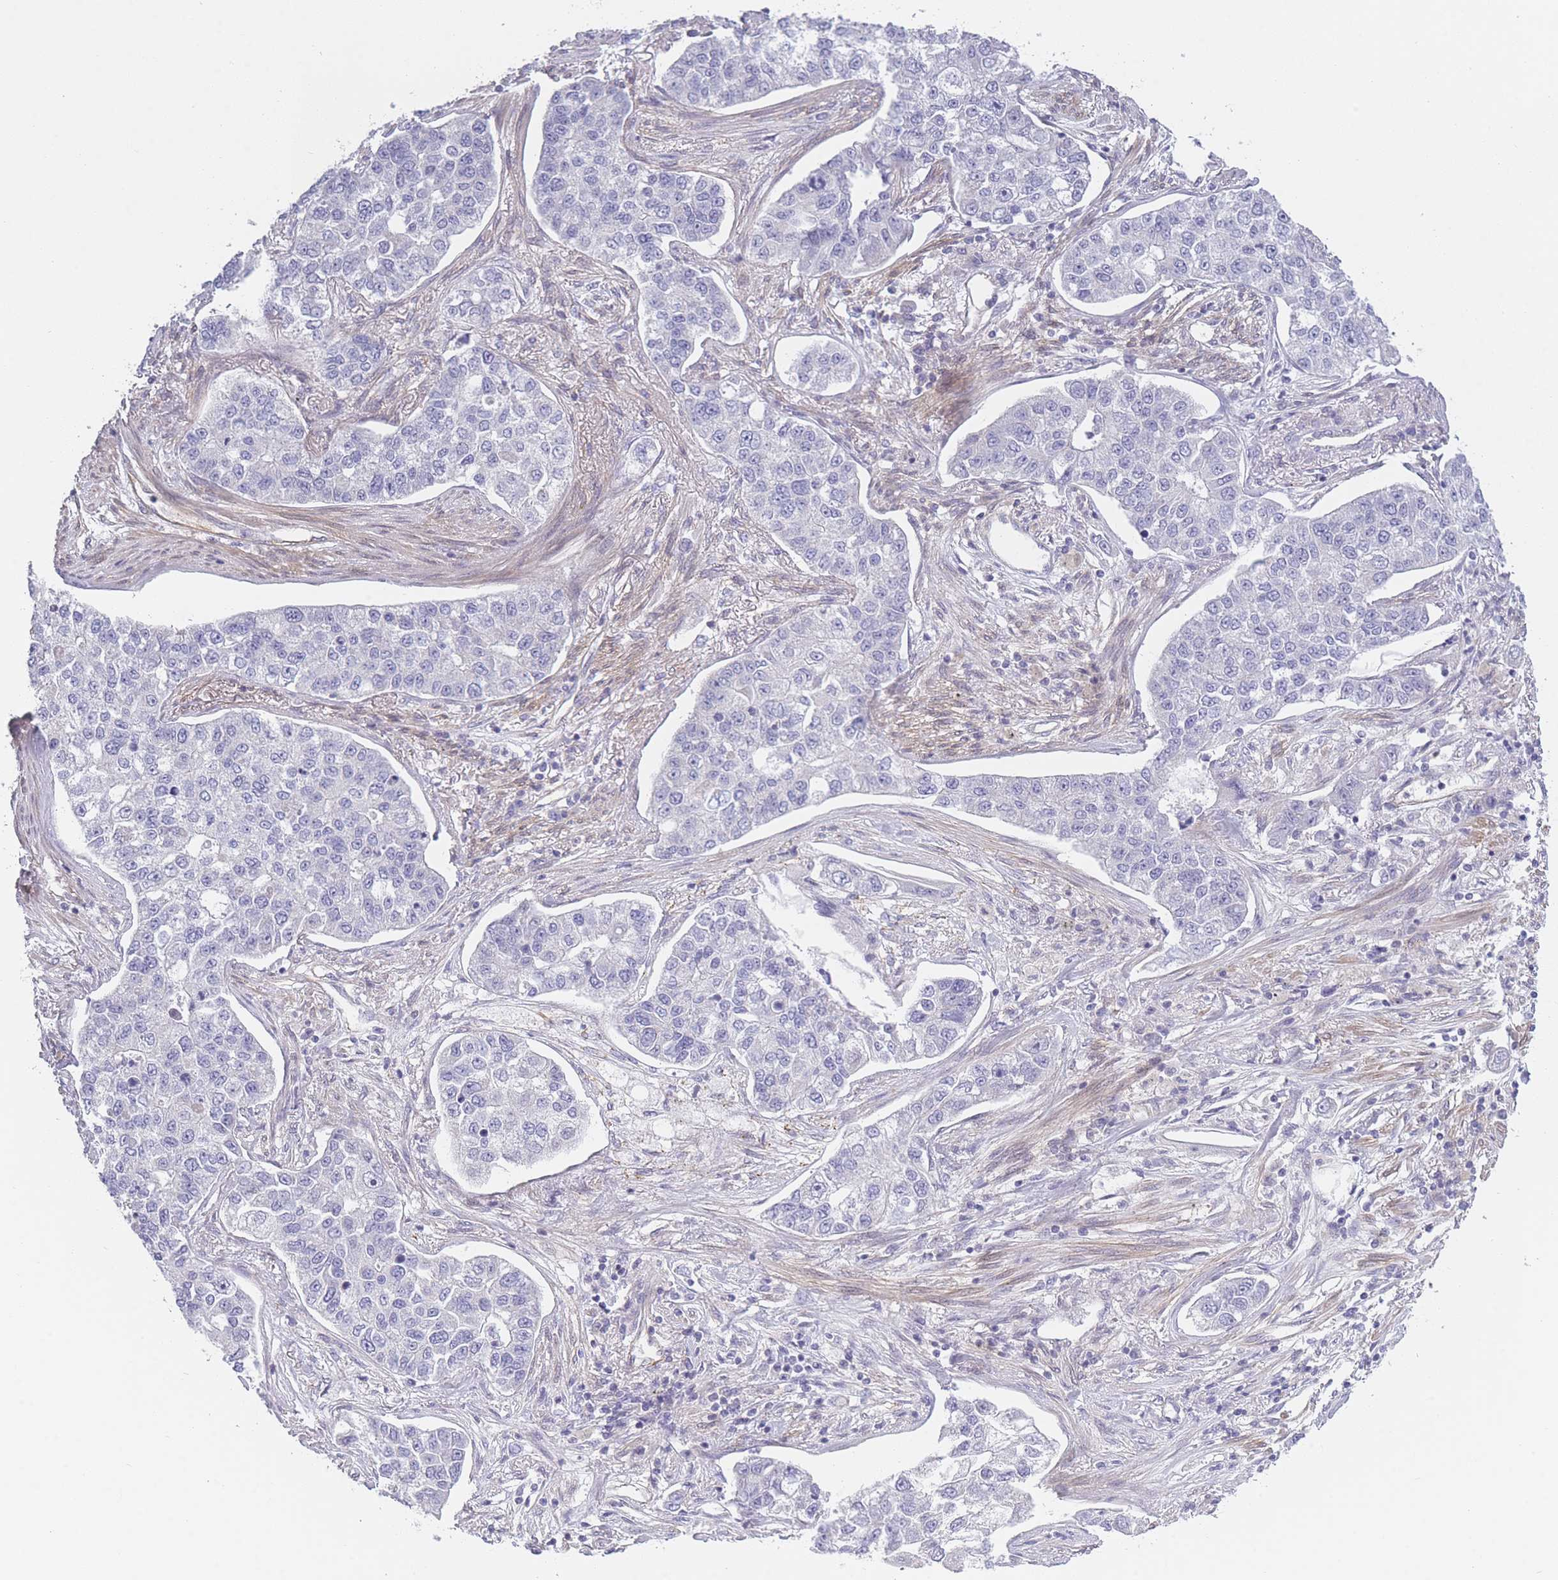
{"staining": {"intensity": "negative", "quantity": "none", "location": "none"}, "tissue": "lung cancer", "cell_type": "Tumor cells", "image_type": "cancer", "snomed": [{"axis": "morphology", "description": "Adenocarcinoma, NOS"}, {"axis": "topography", "description": "Lung"}], "caption": "Immunohistochemical staining of human lung cancer shows no significant positivity in tumor cells.", "gene": "SLC7A6", "patient": {"sex": "male", "age": 49}}